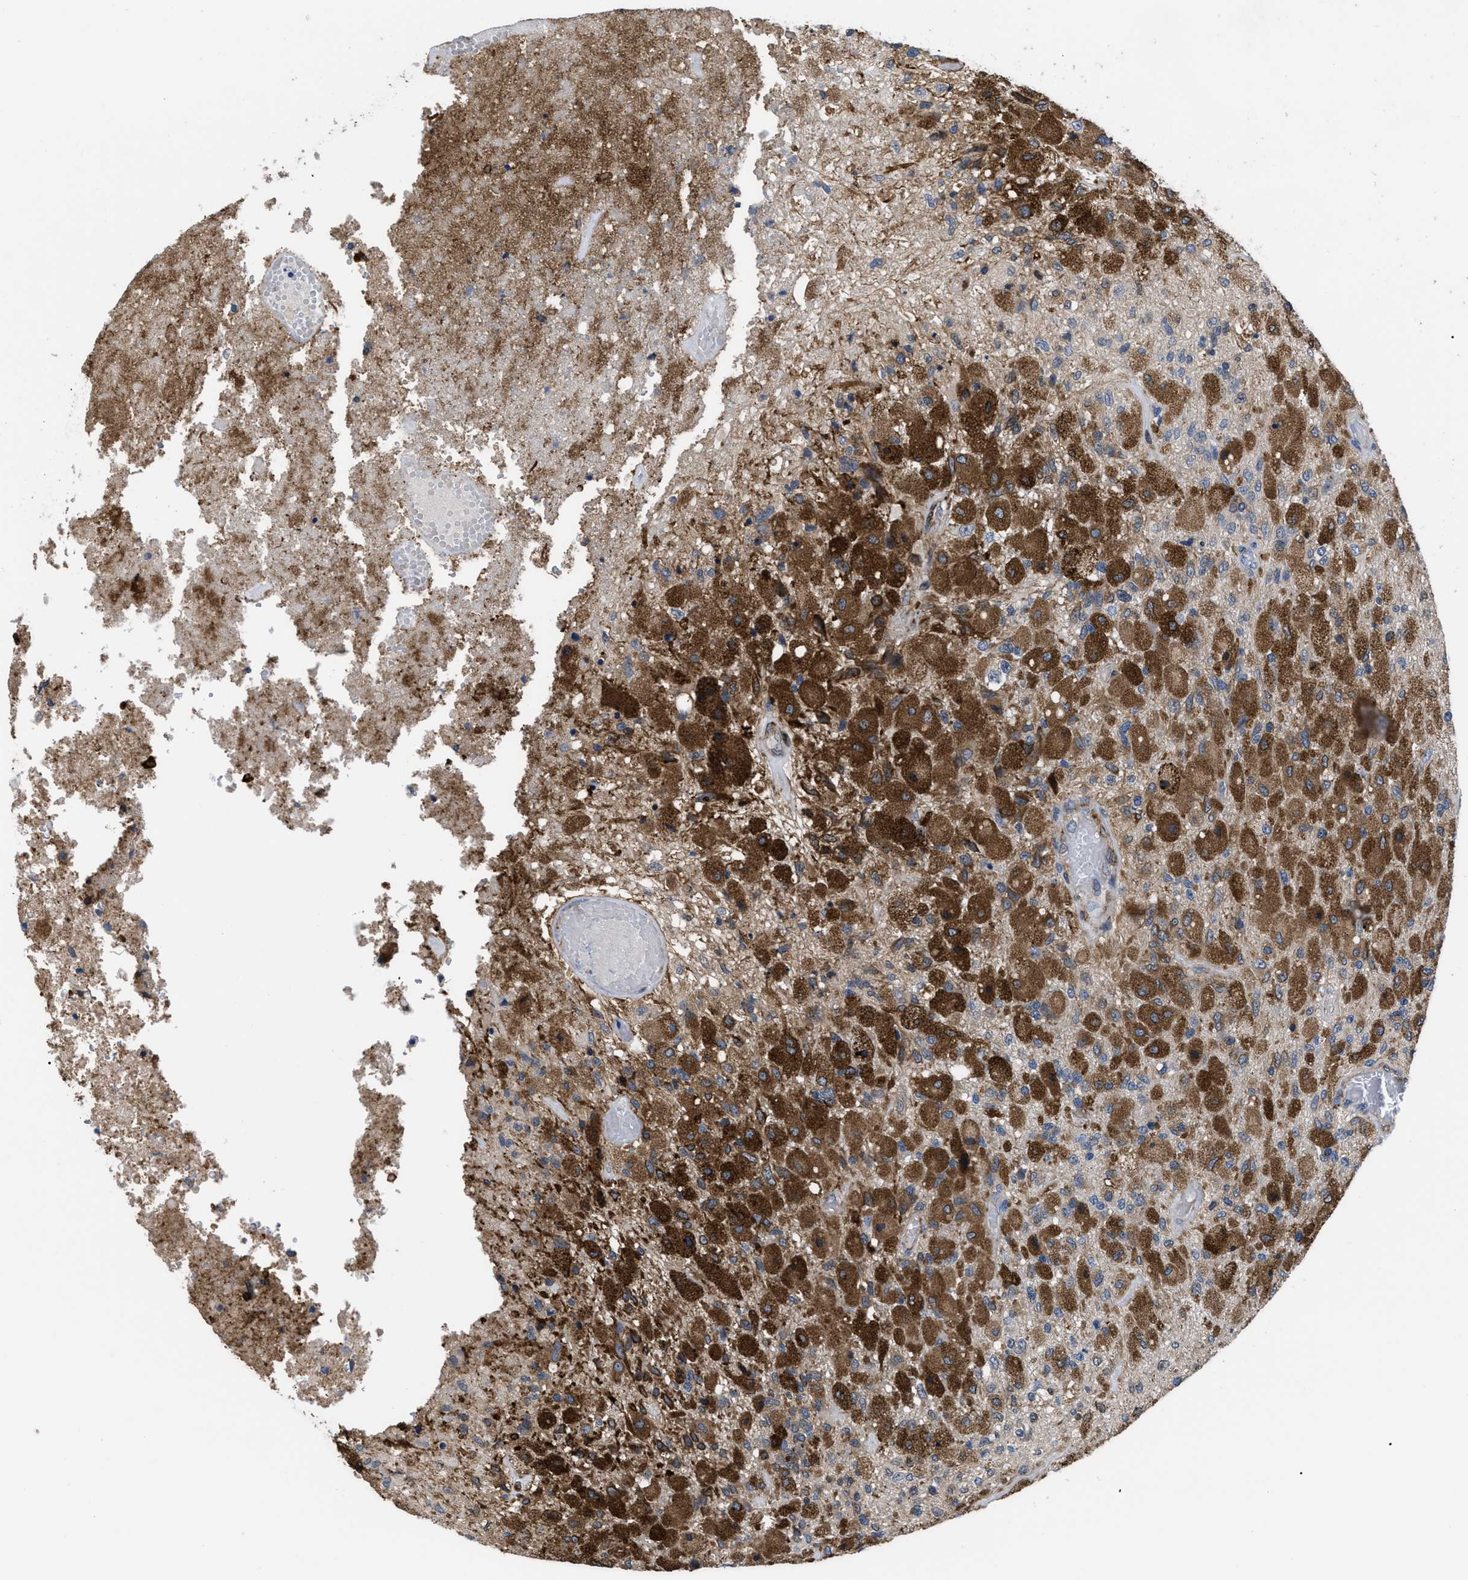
{"staining": {"intensity": "strong", "quantity": ">75%", "location": "cytoplasmic/membranous"}, "tissue": "glioma", "cell_type": "Tumor cells", "image_type": "cancer", "snomed": [{"axis": "morphology", "description": "Normal tissue, NOS"}, {"axis": "morphology", "description": "Glioma, malignant, High grade"}, {"axis": "topography", "description": "Cerebral cortex"}], "caption": "Glioma was stained to show a protein in brown. There is high levels of strong cytoplasmic/membranous positivity in approximately >75% of tumor cells.", "gene": "SQLE", "patient": {"sex": "male", "age": 77}}